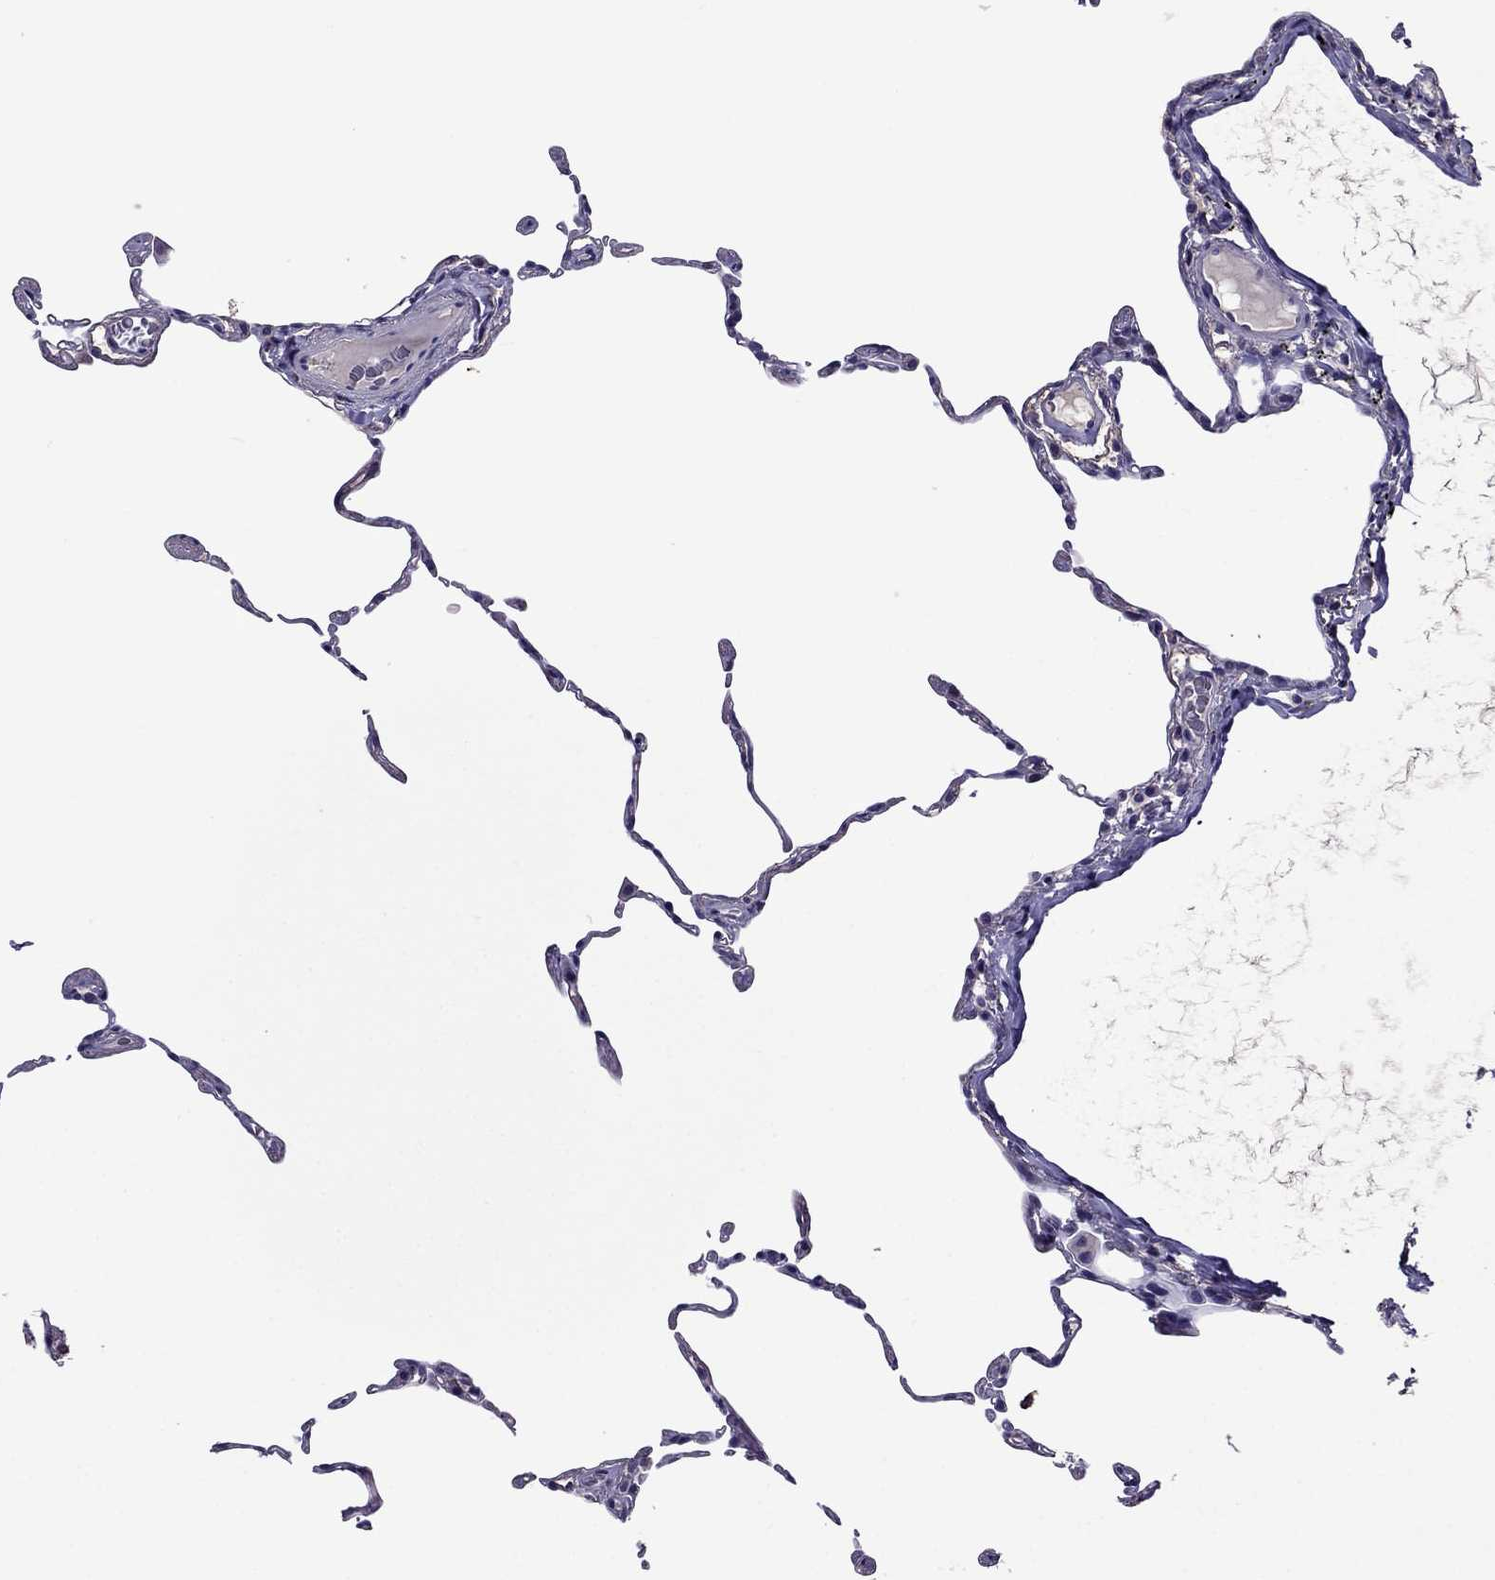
{"staining": {"intensity": "negative", "quantity": "none", "location": "none"}, "tissue": "lung", "cell_type": "Alveolar cells", "image_type": "normal", "snomed": [{"axis": "morphology", "description": "Normal tissue, NOS"}, {"axis": "topography", "description": "Lung"}], "caption": "Immunohistochemistry of benign lung exhibits no staining in alveolar cells.", "gene": "NKX3", "patient": {"sex": "female", "age": 57}}